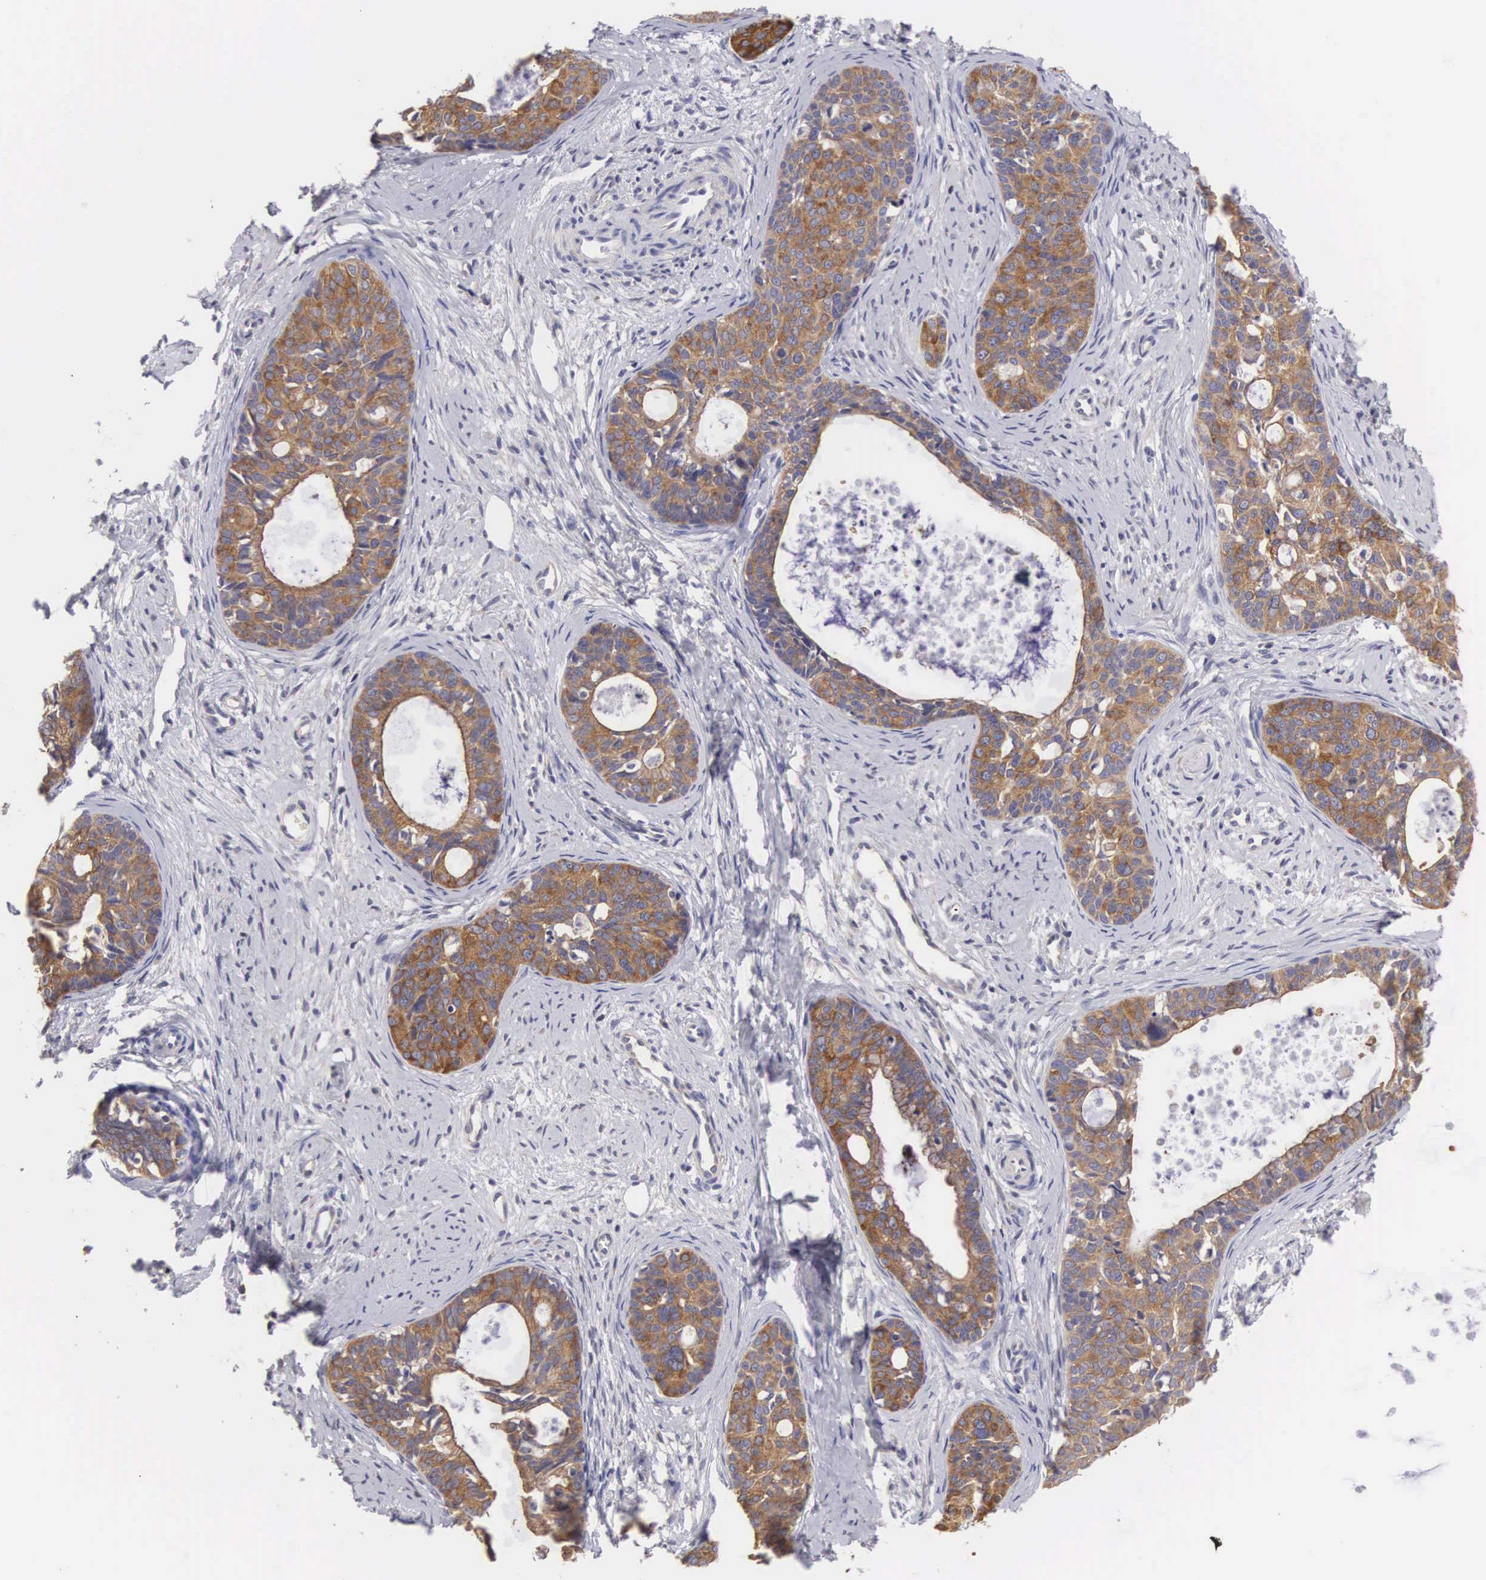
{"staining": {"intensity": "moderate", "quantity": ">75%", "location": "cytoplasmic/membranous"}, "tissue": "cervical cancer", "cell_type": "Tumor cells", "image_type": "cancer", "snomed": [{"axis": "morphology", "description": "Squamous cell carcinoma, NOS"}, {"axis": "topography", "description": "Cervix"}], "caption": "Protein staining displays moderate cytoplasmic/membranous expression in about >75% of tumor cells in cervical cancer (squamous cell carcinoma). The staining was performed using DAB (3,3'-diaminobenzidine) to visualize the protein expression in brown, while the nuclei were stained in blue with hematoxylin (Magnification: 20x).", "gene": "TXLNG", "patient": {"sex": "female", "age": 34}}